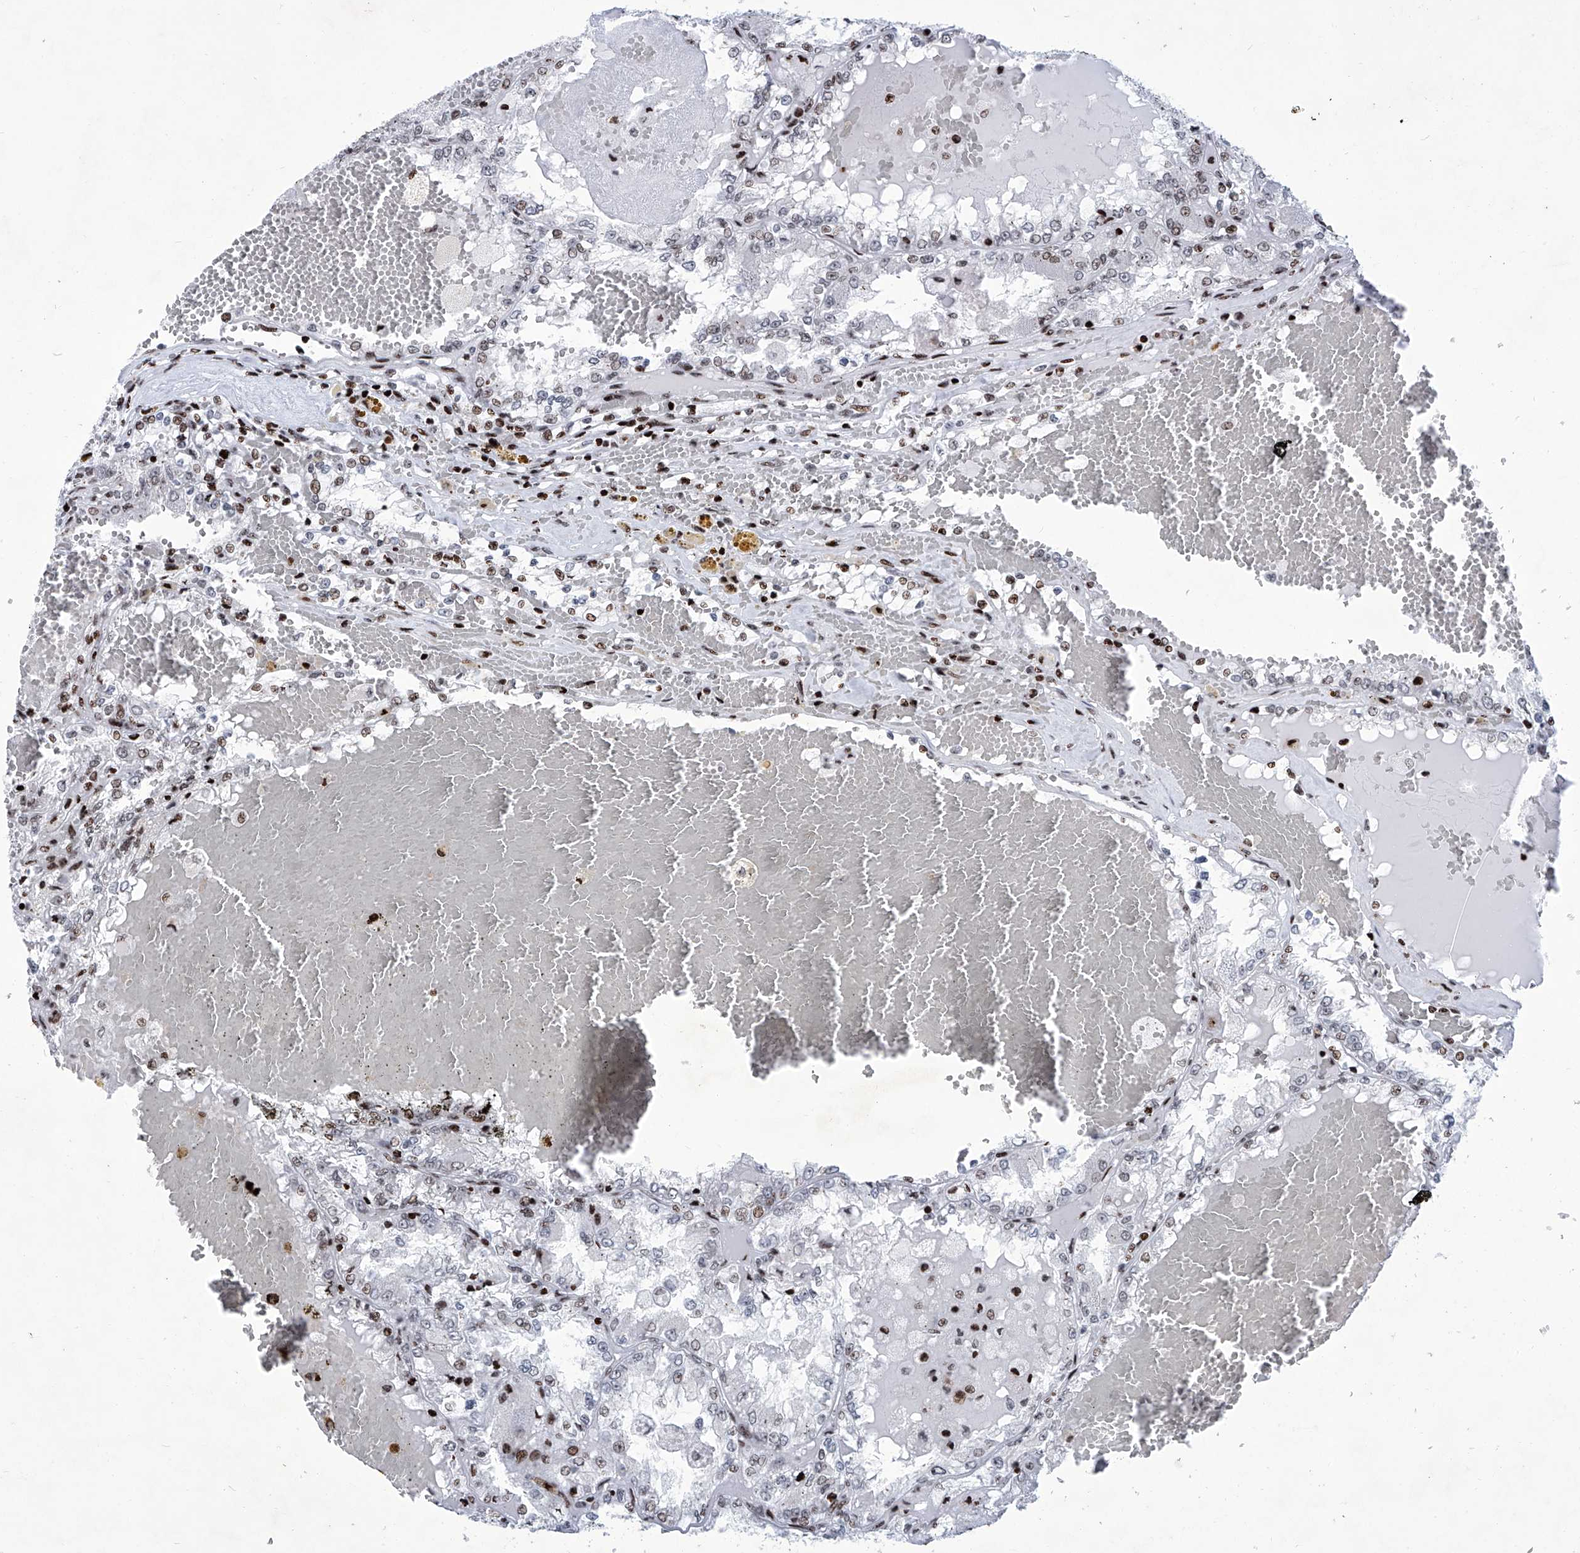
{"staining": {"intensity": "moderate", "quantity": "<25%", "location": "nuclear"}, "tissue": "renal cancer", "cell_type": "Tumor cells", "image_type": "cancer", "snomed": [{"axis": "morphology", "description": "Adenocarcinoma, NOS"}, {"axis": "topography", "description": "Kidney"}], "caption": "DAB (3,3'-diaminobenzidine) immunohistochemical staining of renal adenocarcinoma exhibits moderate nuclear protein staining in approximately <25% of tumor cells. (Stains: DAB (3,3'-diaminobenzidine) in brown, nuclei in blue, Microscopy: brightfield microscopy at high magnification).", "gene": "HEY2", "patient": {"sex": "female", "age": 56}}